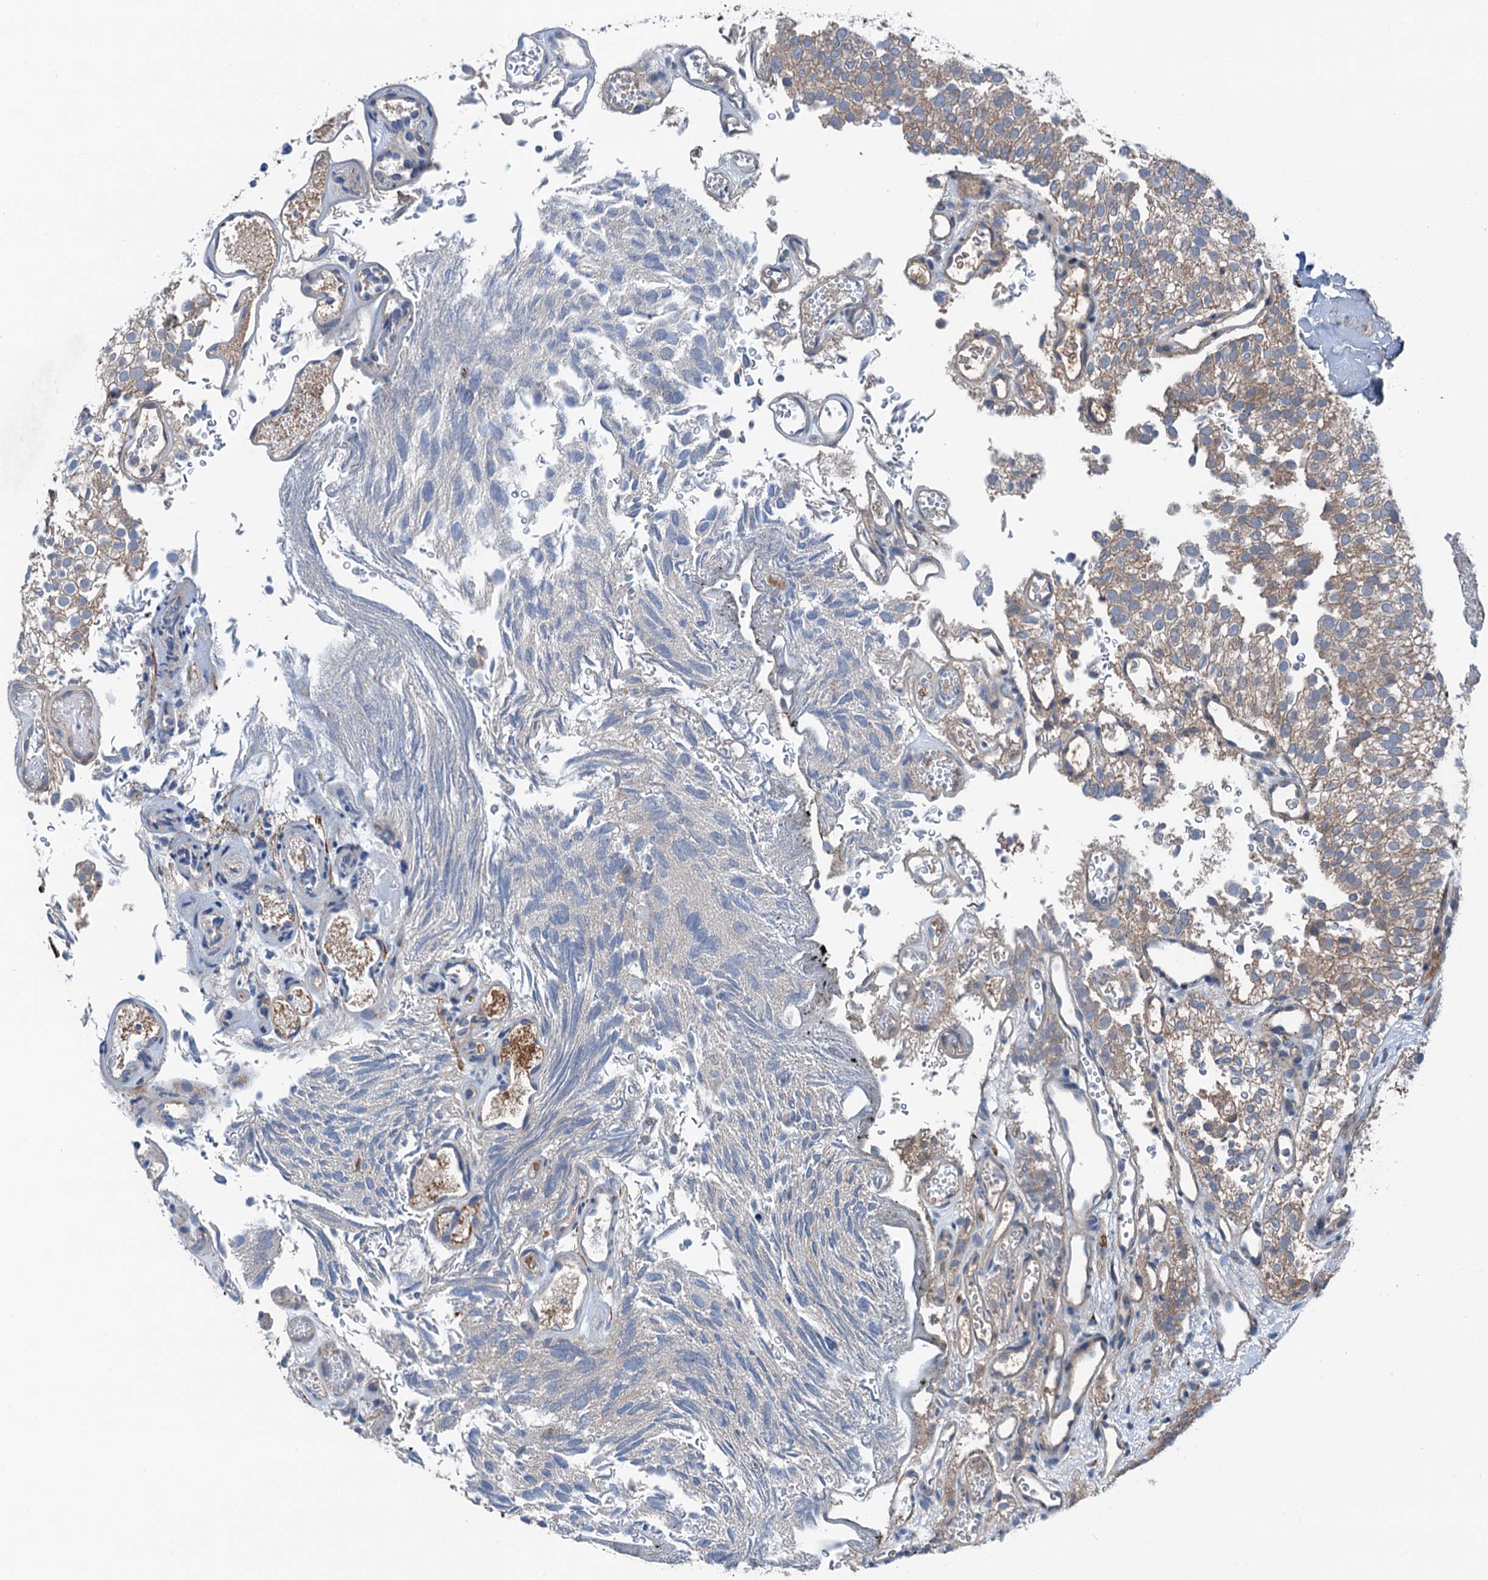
{"staining": {"intensity": "weak", "quantity": "25%-75%", "location": "cytoplasmic/membranous"}, "tissue": "urothelial cancer", "cell_type": "Tumor cells", "image_type": "cancer", "snomed": [{"axis": "morphology", "description": "Urothelial carcinoma, Low grade"}, {"axis": "topography", "description": "Urinary bladder"}], "caption": "This photomicrograph displays IHC staining of human urothelial cancer, with low weak cytoplasmic/membranous positivity in about 25%-75% of tumor cells.", "gene": "SLC2A10", "patient": {"sex": "male", "age": 78}}